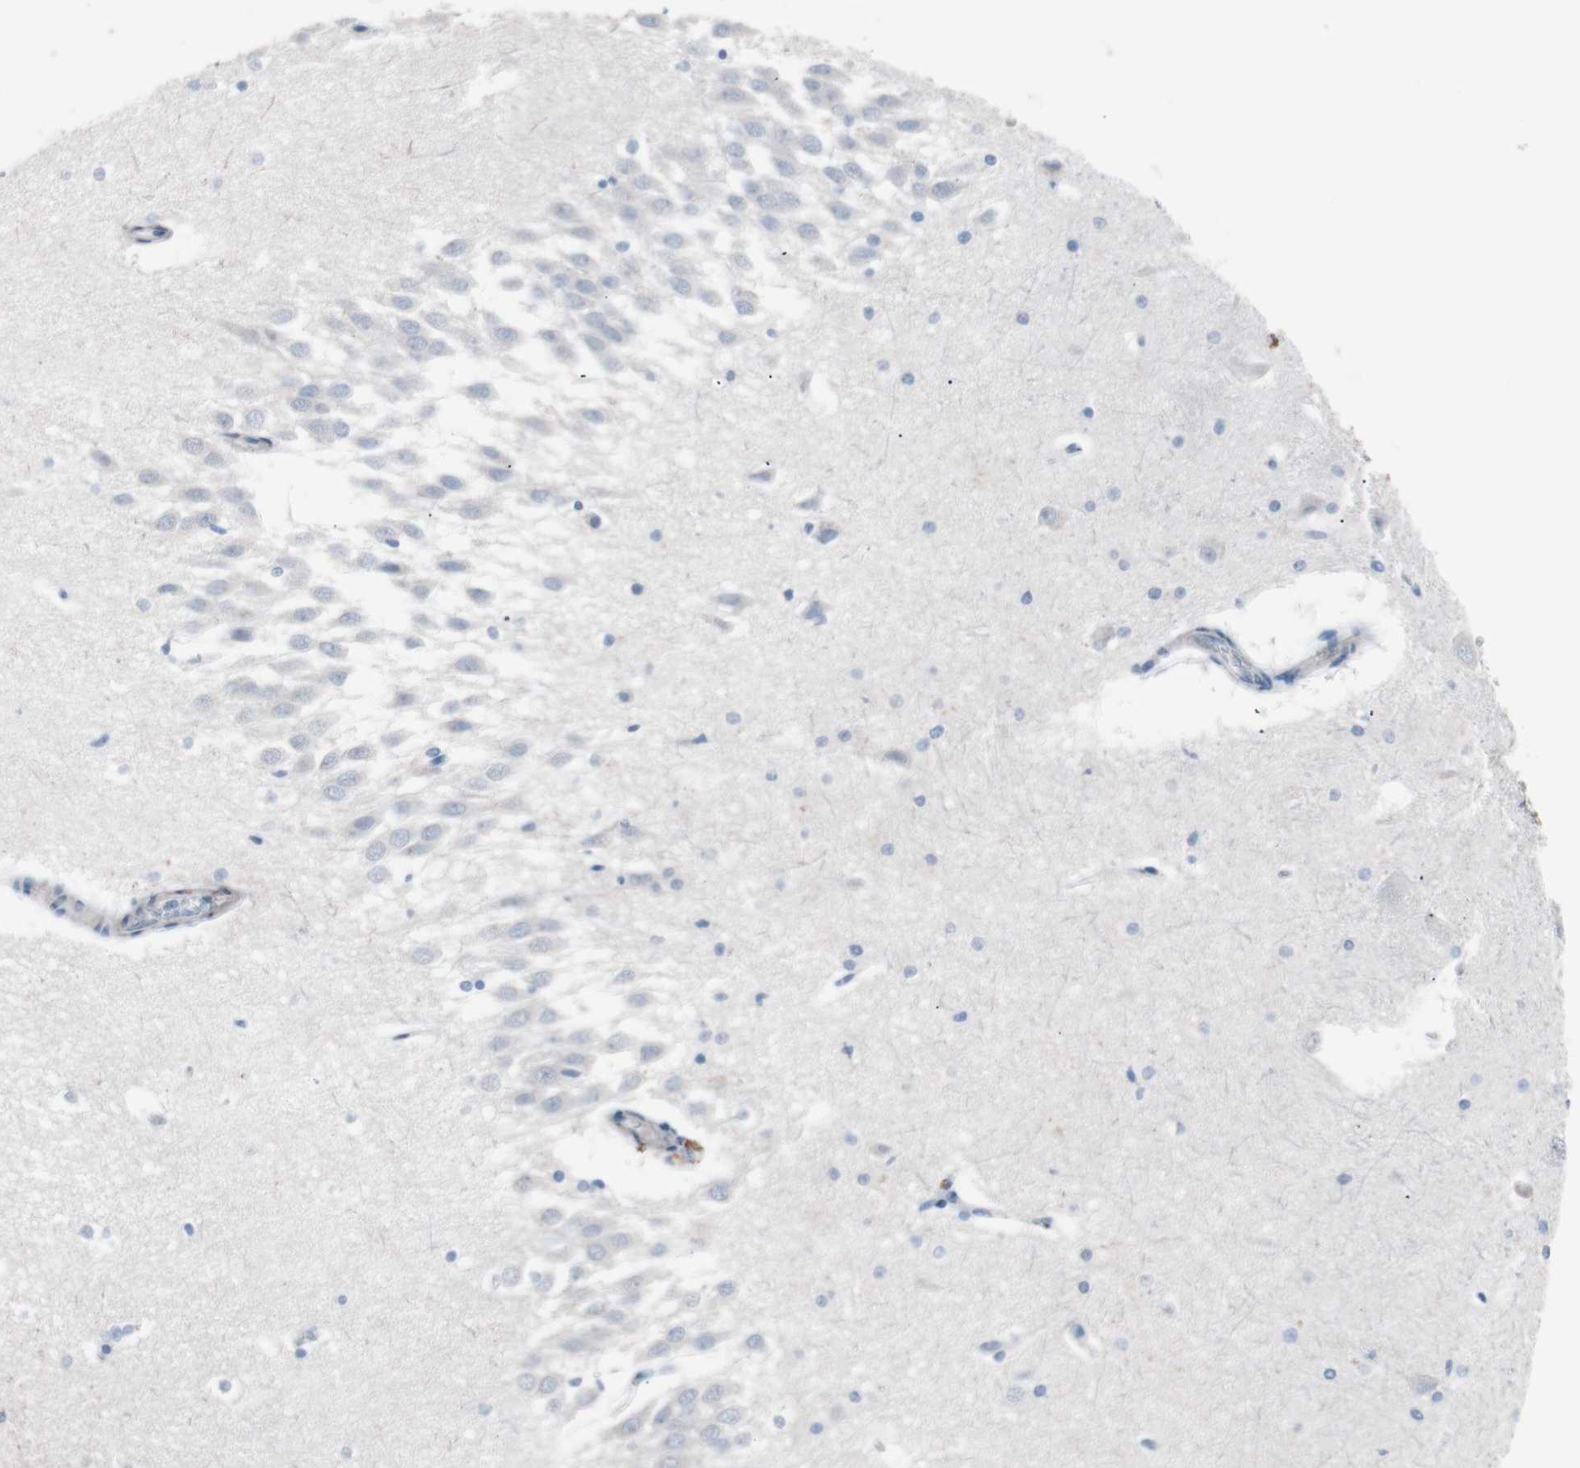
{"staining": {"intensity": "negative", "quantity": "none", "location": "none"}, "tissue": "hippocampus", "cell_type": "Glial cells", "image_type": "normal", "snomed": [{"axis": "morphology", "description": "Normal tissue, NOS"}, {"axis": "topography", "description": "Hippocampus"}], "caption": "An image of hippocampus stained for a protein reveals no brown staining in glial cells.", "gene": "ULBP1", "patient": {"sex": "male", "age": 45}}